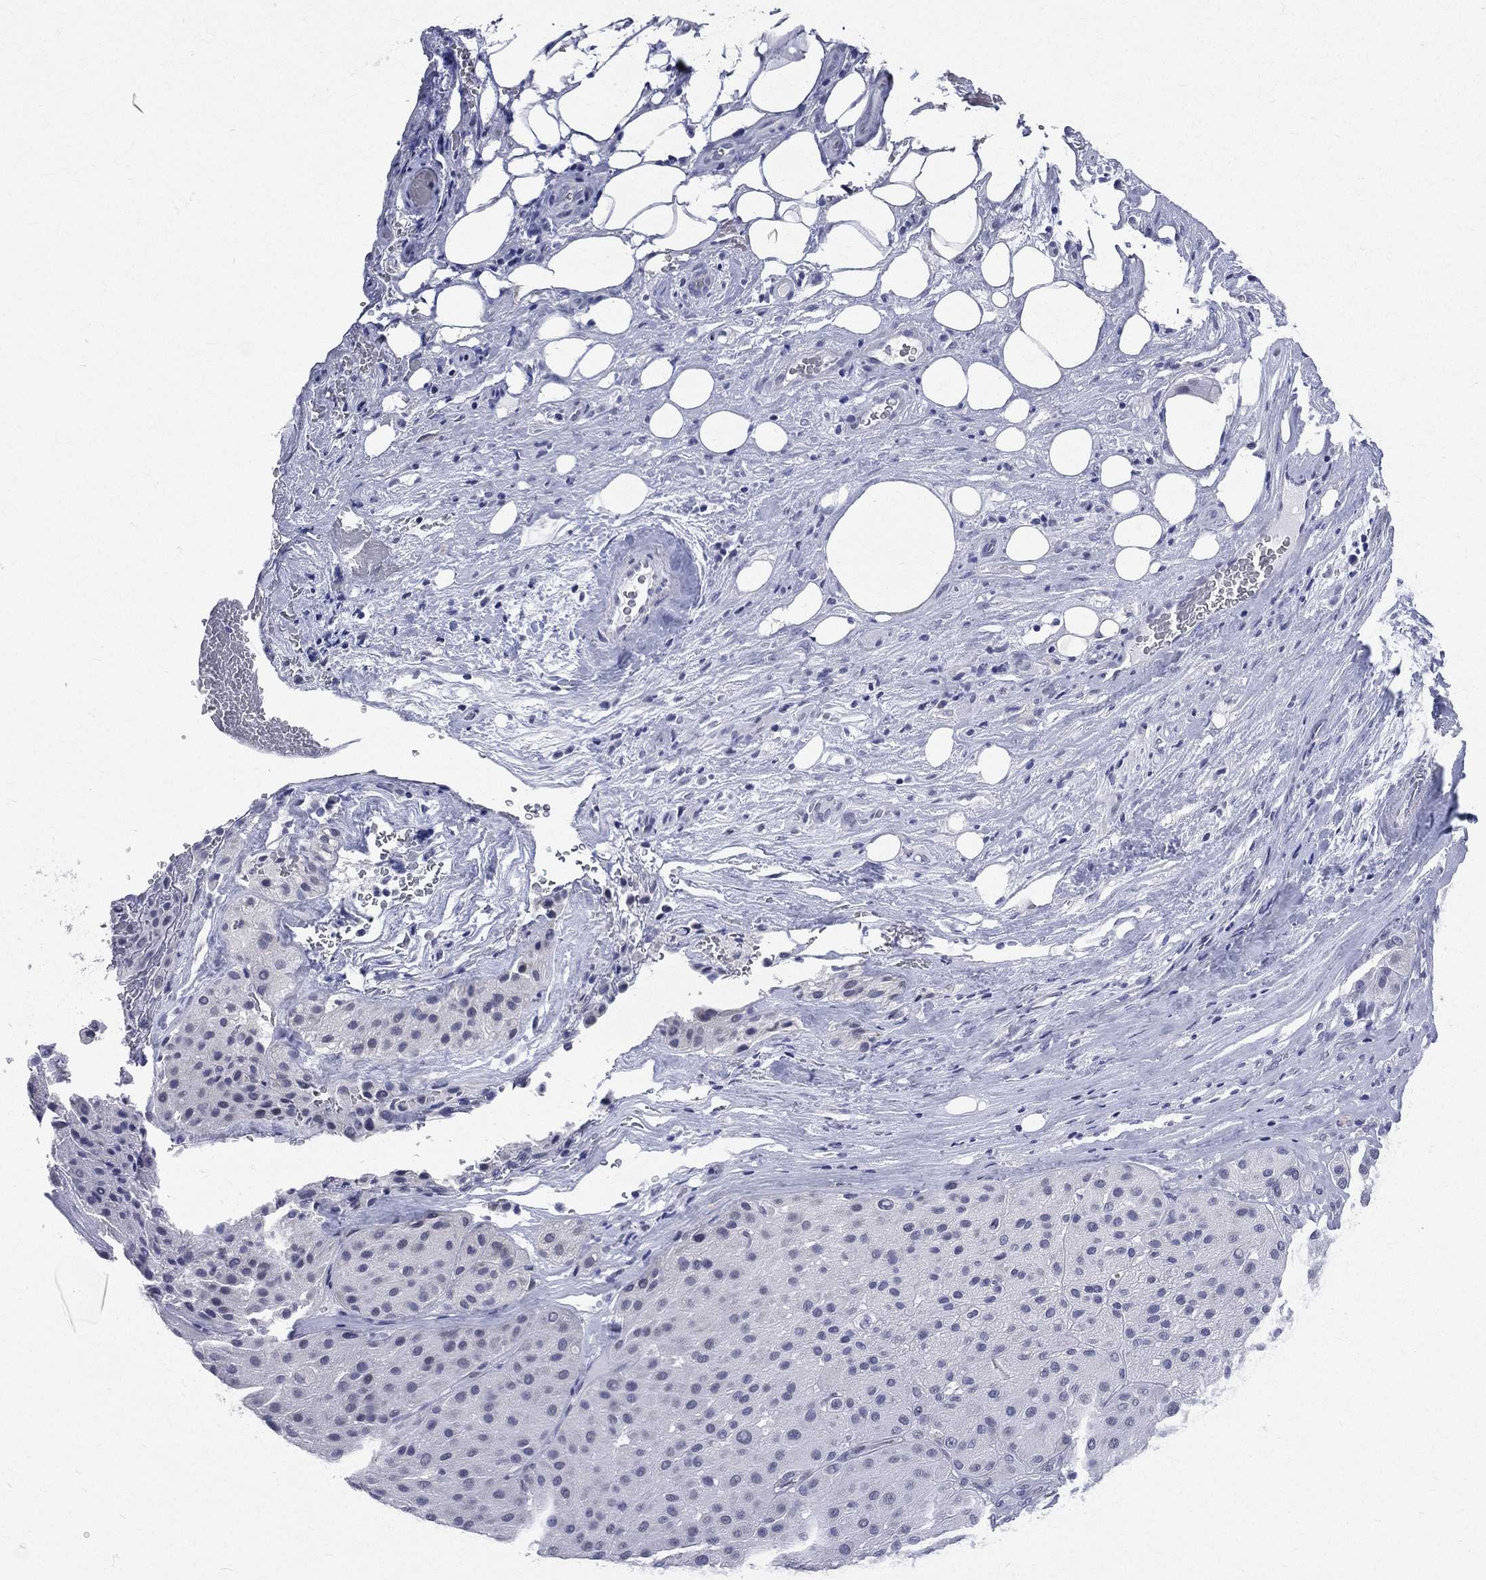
{"staining": {"intensity": "negative", "quantity": "none", "location": "none"}, "tissue": "melanoma", "cell_type": "Tumor cells", "image_type": "cancer", "snomed": [{"axis": "morphology", "description": "Malignant melanoma, Metastatic site"}, {"axis": "topography", "description": "Smooth muscle"}], "caption": "High power microscopy histopathology image of an IHC micrograph of malignant melanoma (metastatic site), revealing no significant positivity in tumor cells.", "gene": "MLLT10", "patient": {"sex": "male", "age": 41}}